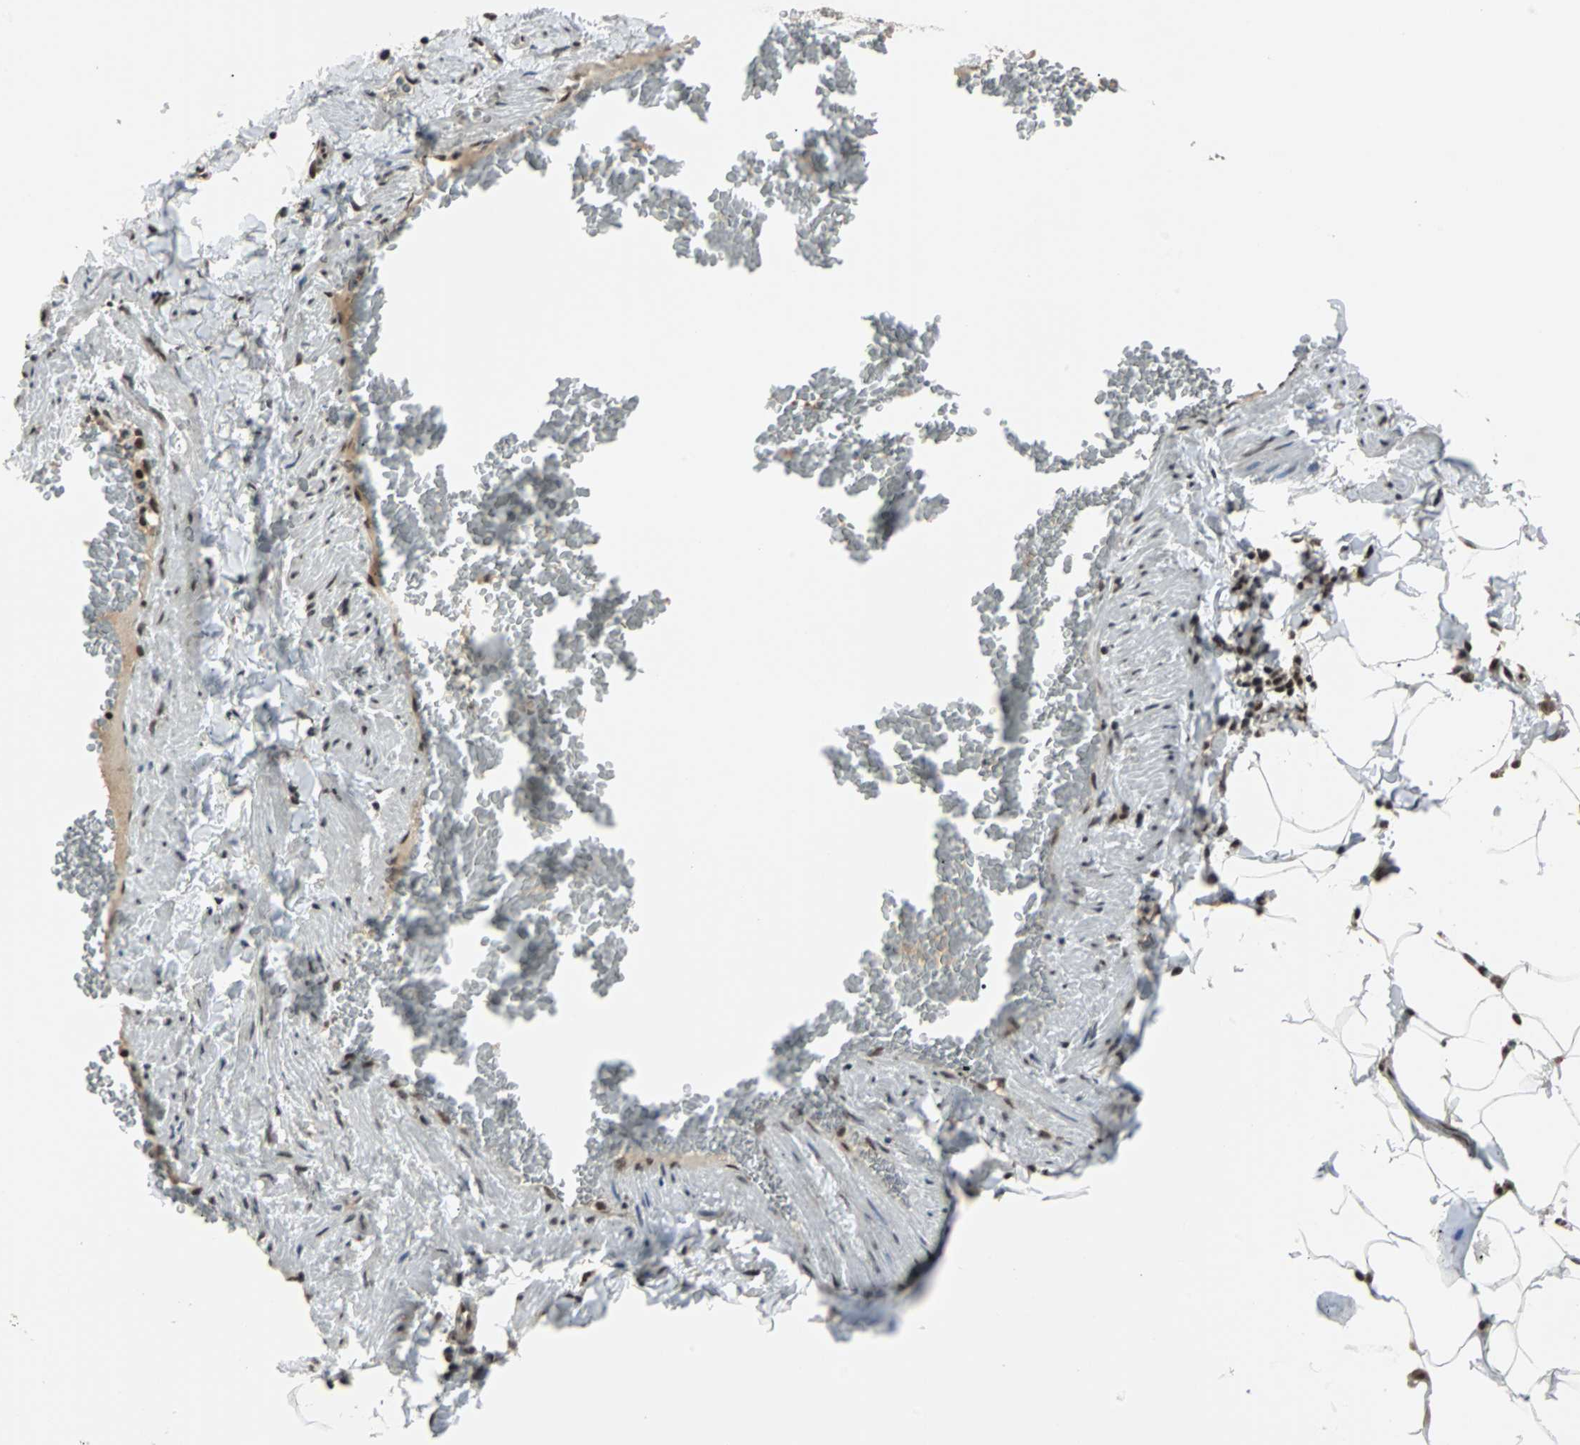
{"staining": {"intensity": "moderate", "quantity": ">75%", "location": "cytoplasmic/membranous,nuclear"}, "tissue": "adipose tissue", "cell_type": "Adipocytes", "image_type": "normal", "snomed": [{"axis": "morphology", "description": "Normal tissue, NOS"}, {"axis": "topography", "description": "Vascular tissue"}], "caption": "Protein expression analysis of benign human adipose tissue reveals moderate cytoplasmic/membranous,nuclear positivity in about >75% of adipocytes. (DAB (3,3'-diaminobenzidine) = brown stain, brightfield microscopy at high magnification).", "gene": "TERF2IP", "patient": {"sex": "male", "age": 41}}